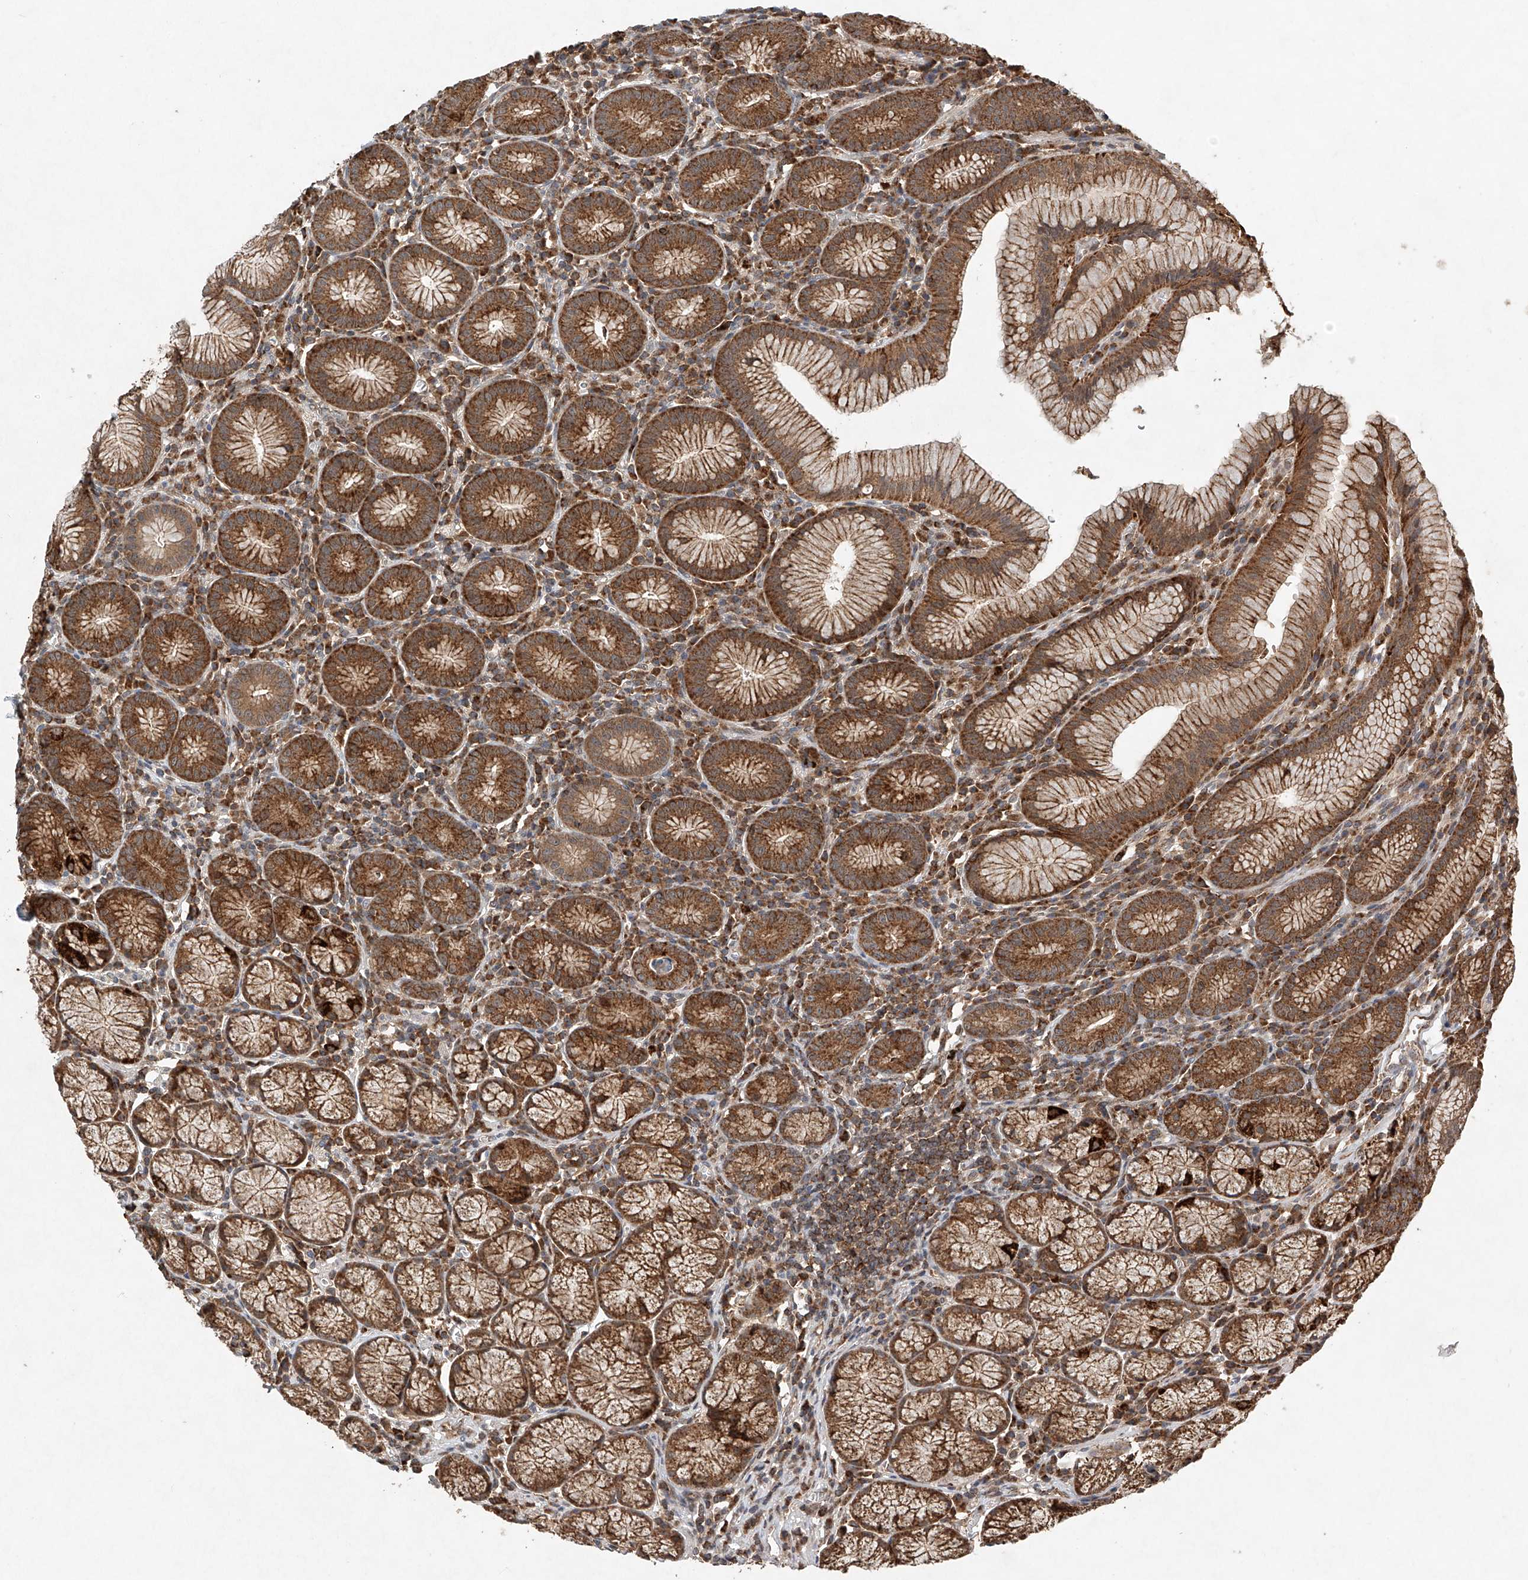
{"staining": {"intensity": "strong", "quantity": ">75%", "location": "cytoplasmic/membranous"}, "tissue": "stomach", "cell_type": "Glandular cells", "image_type": "normal", "snomed": [{"axis": "morphology", "description": "Normal tissue, NOS"}, {"axis": "topography", "description": "Stomach"}], "caption": "Approximately >75% of glandular cells in benign human stomach display strong cytoplasmic/membranous protein positivity as visualized by brown immunohistochemical staining.", "gene": "DCAF11", "patient": {"sex": "male", "age": 55}}